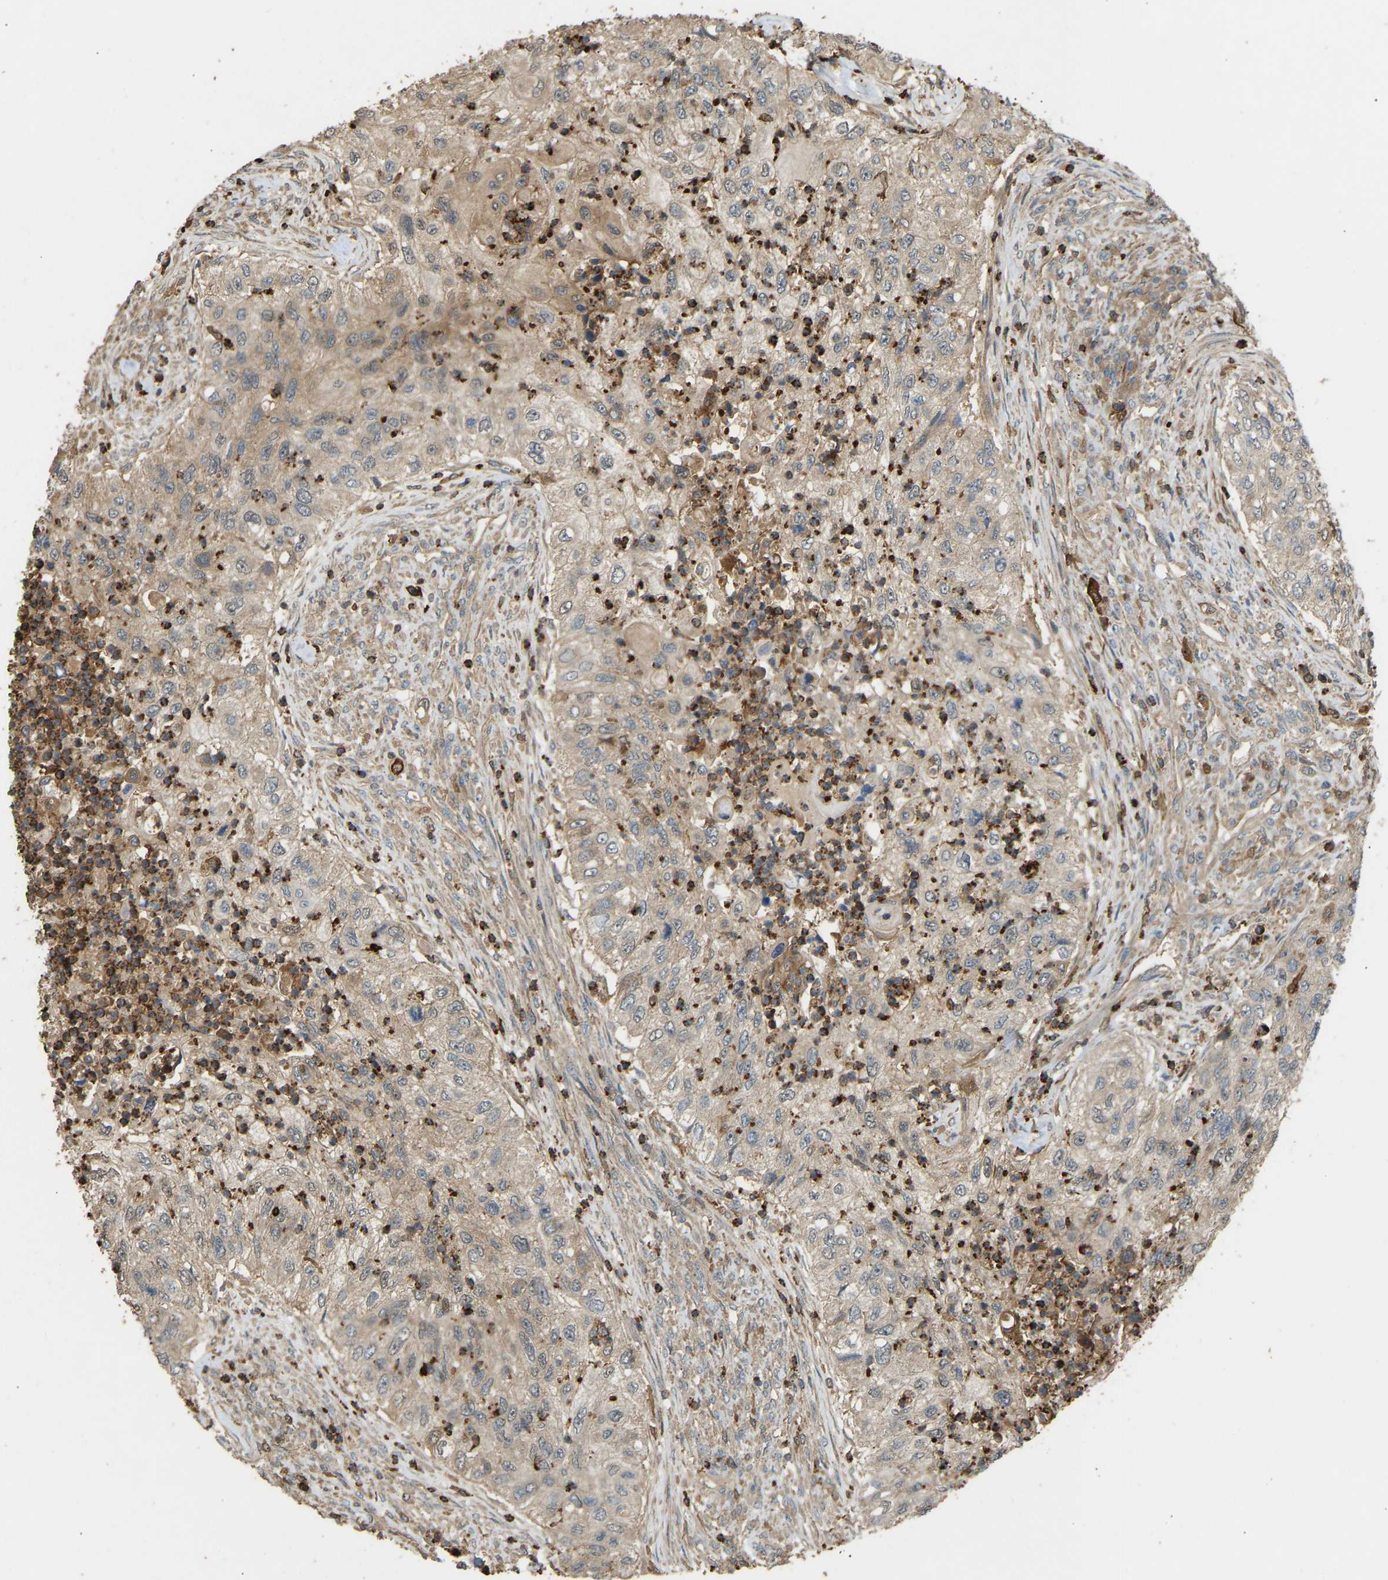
{"staining": {"intensity": "weak", "quantity": "25%-75%", "location": "cytoplasmic/membranous"}, "tissue": "urothelial cancer", "cell_type": "Tumor cells", "image_type": "cancer", "snomed": [{"axis": "morphology", "description": "Urothelial carcinoma, High grade"}, {"axis": "topography", "description": "Urinary bladder"}], "caption": "Immunohistochemistry (IHC) of human urothelial cancer reveals low levels of weak cytoplasmic/membranous positivity in approximately 25%-75% of tumor cells.", "gene": "GOPC", "patient": {"sex": "female", "age": 60}}